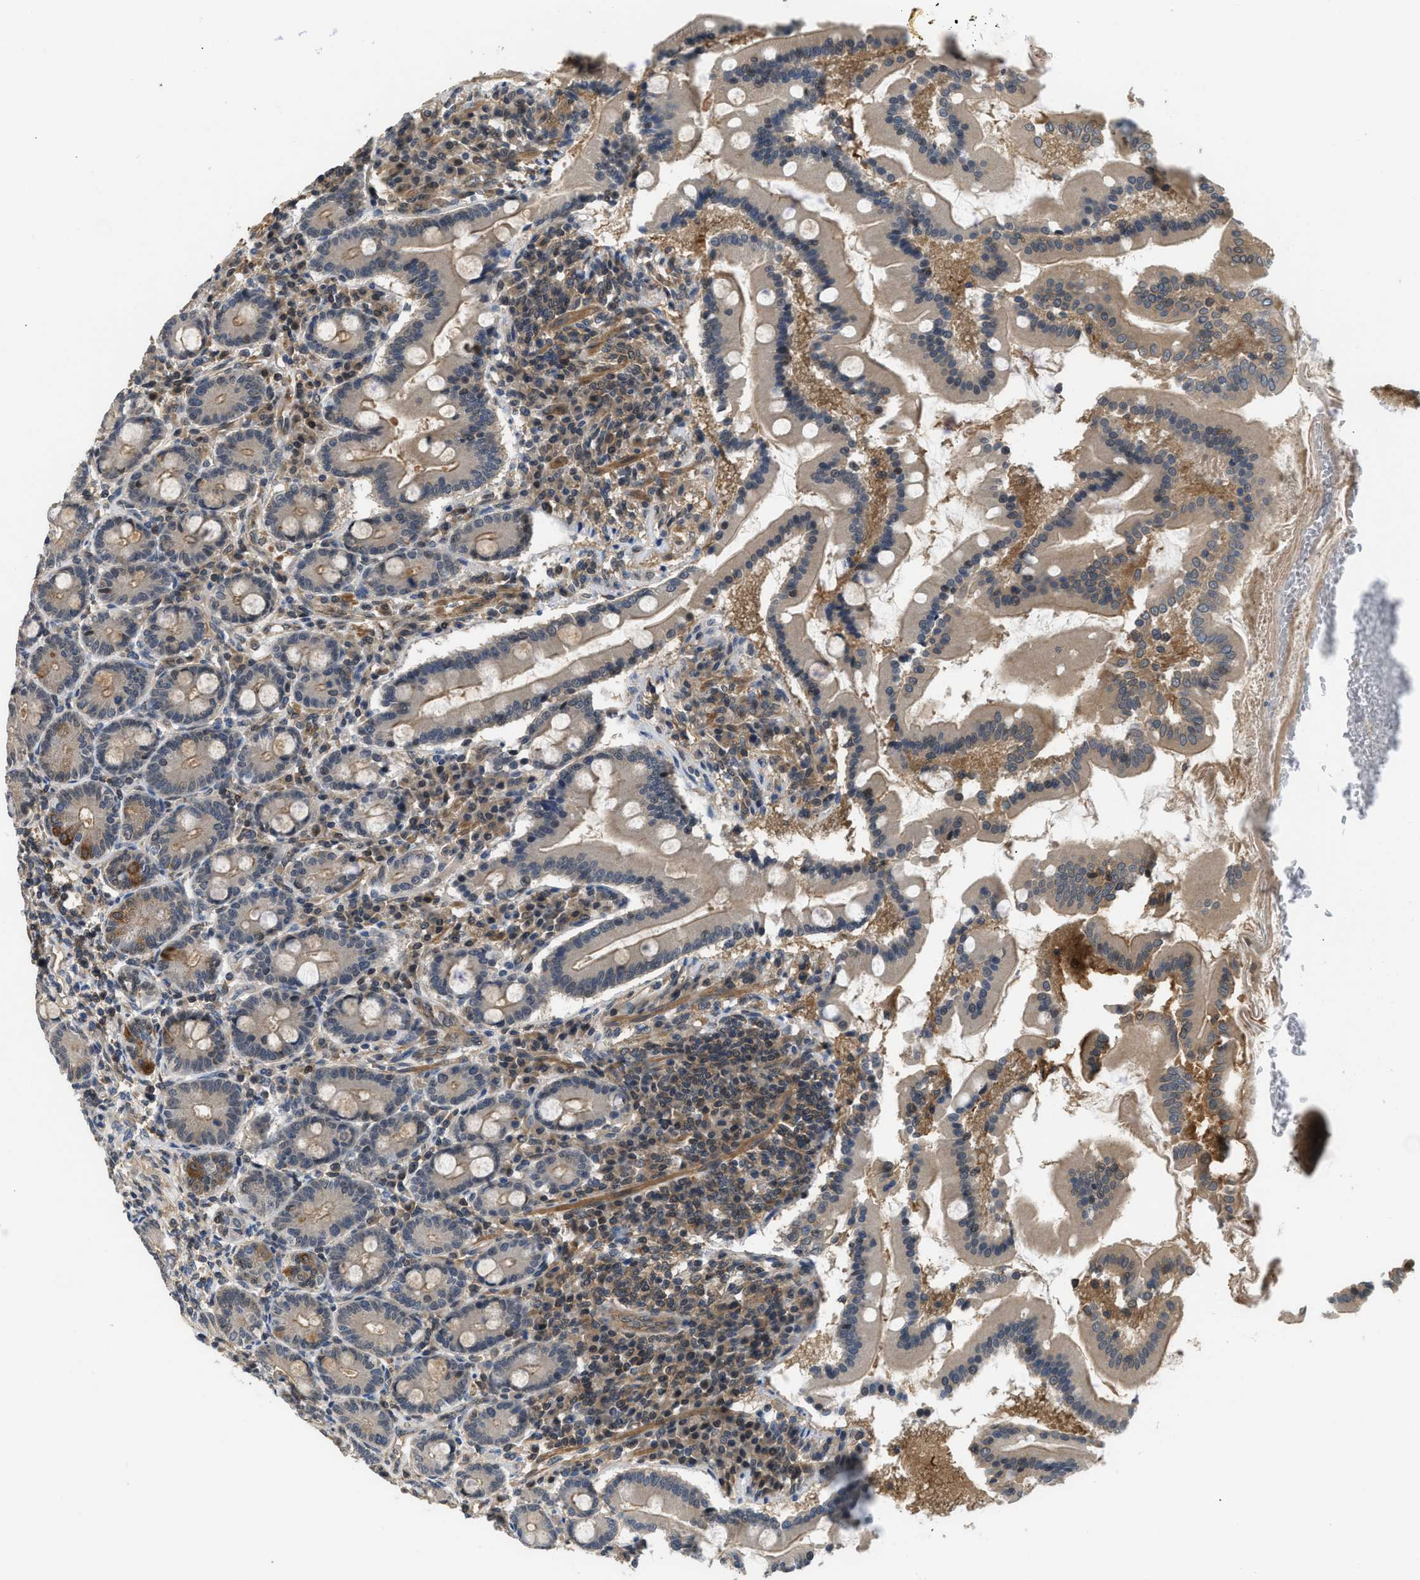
{"staining": {"intensity": "moderate", "quantity": "25%-75%", "location": "cytoplasmic/membranous"}, "tissue": "duodenum", "cell_type": "Glandular cells", "image_type": "normal", "snomed": [{"axis": "morphology", "description": "Normal tissue, NOS"}, {"axis": "topography", "description": "Duodenum"}], "caption": "The micrograph displays staining of normal duodenum, revealing moderate cytoplasmic/membranous protein staining (brown color) within glandular cells. (Stains: DAB (3,3'-diaminobenzidine) in brown, nuclei in blue, Microscopy: brightfield microscopy at high magnification).", "gene": "TES", "patient": {"sex": "male", "age": 50}}